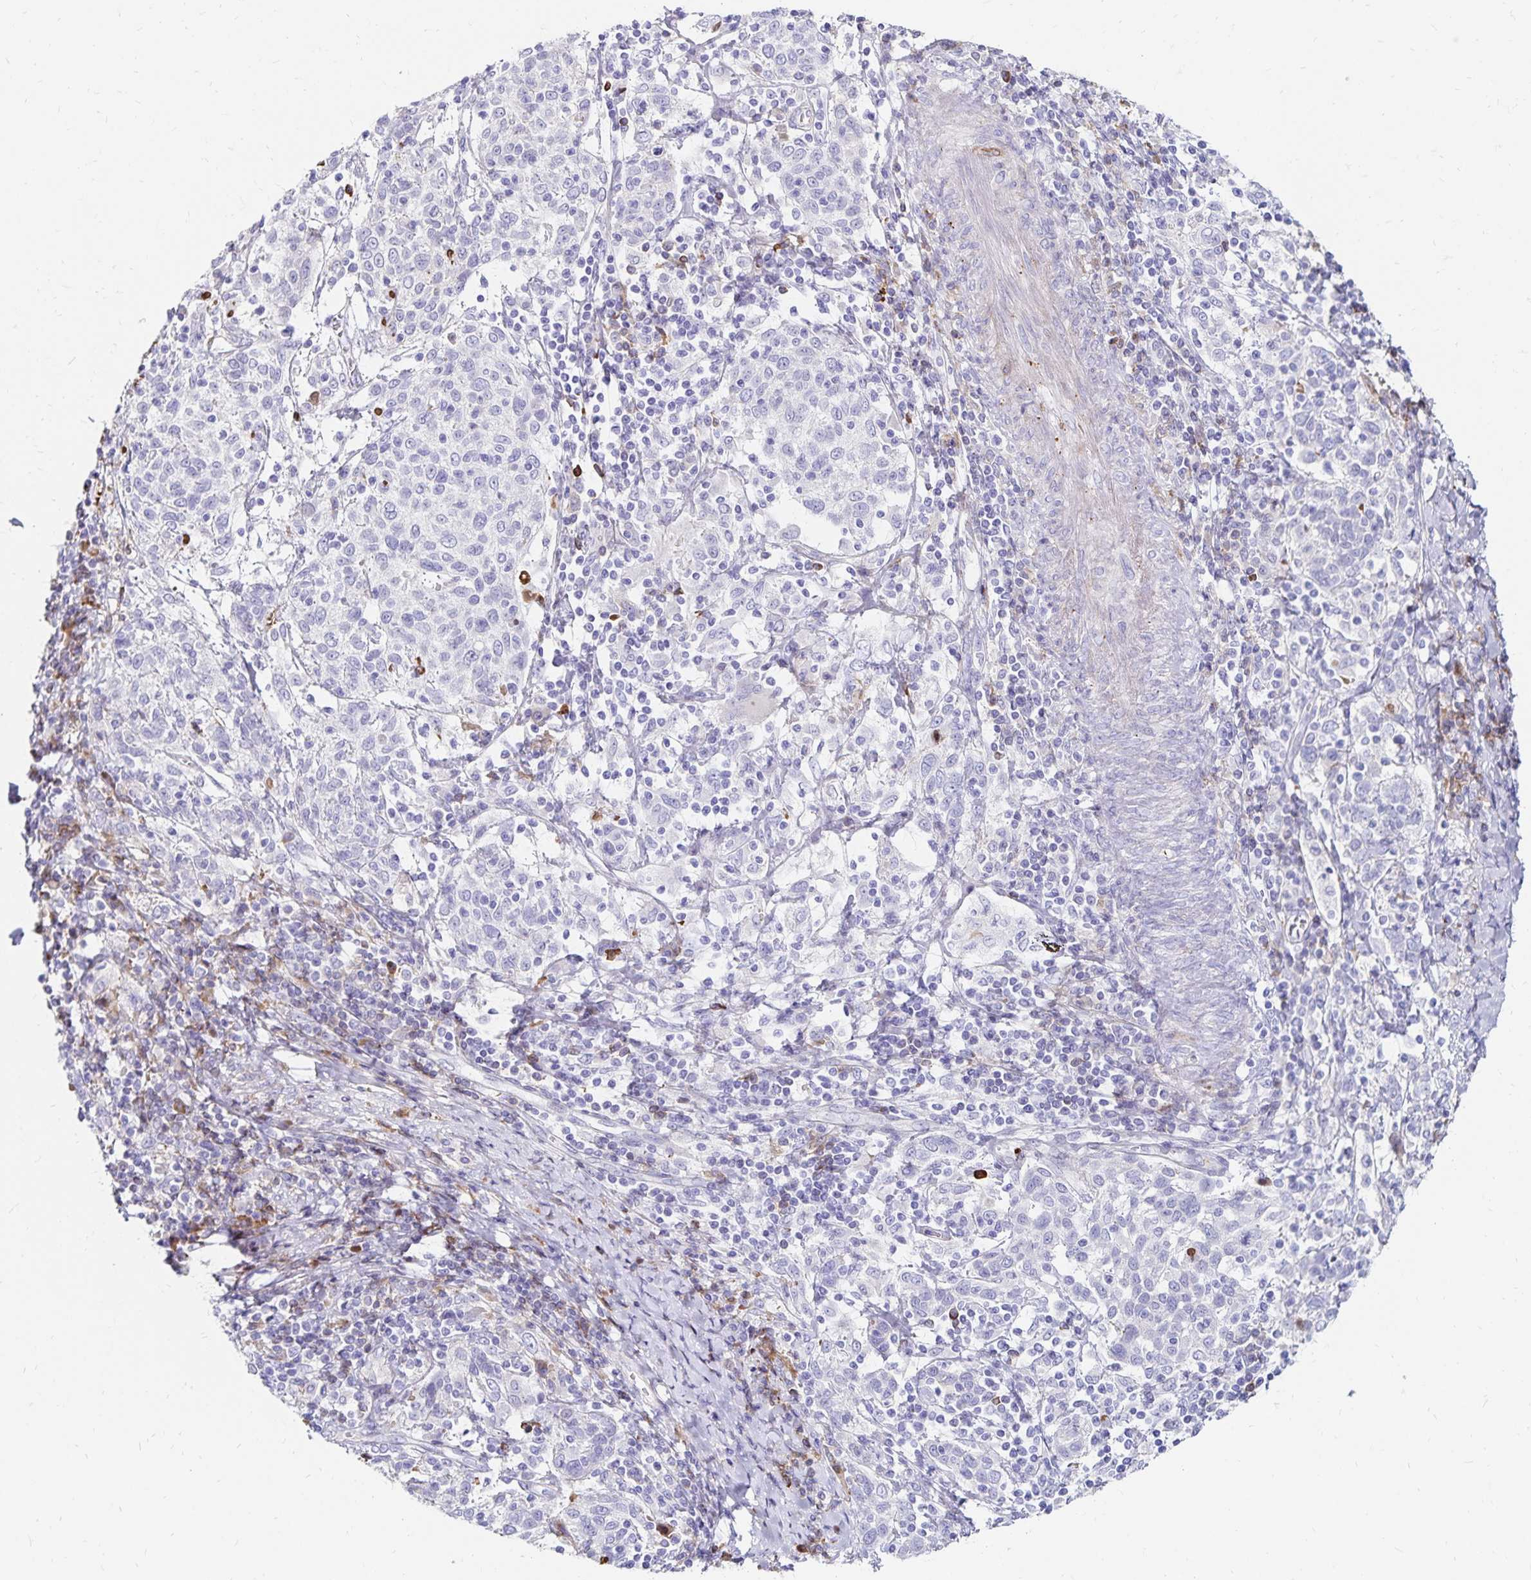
{"staining": {"intensity": "negative", "quantity": "none", "location": "none"}, "tissue": "cervical cancer", "cell_type": "Tumor cells", "image_type": "cancer", "snomed": [{"axis": "morphology", "description": "Squamous cell carcinoma, NOS"}, {"axis": "topography", "description": "Cervix"}], "caption": "Tumor cells are negative for brown protein staining in cervical cancer (squamous cell carcinoma). The staining was performed using DAB (3,3'-diaminobenzidine) to visualize the protein expression in brown, while the nuclei were stained in blue with hematoxylin (Magnification: 20x).", "gene": "NECAP1", "patient": {"sex": "female", "age": 61}}